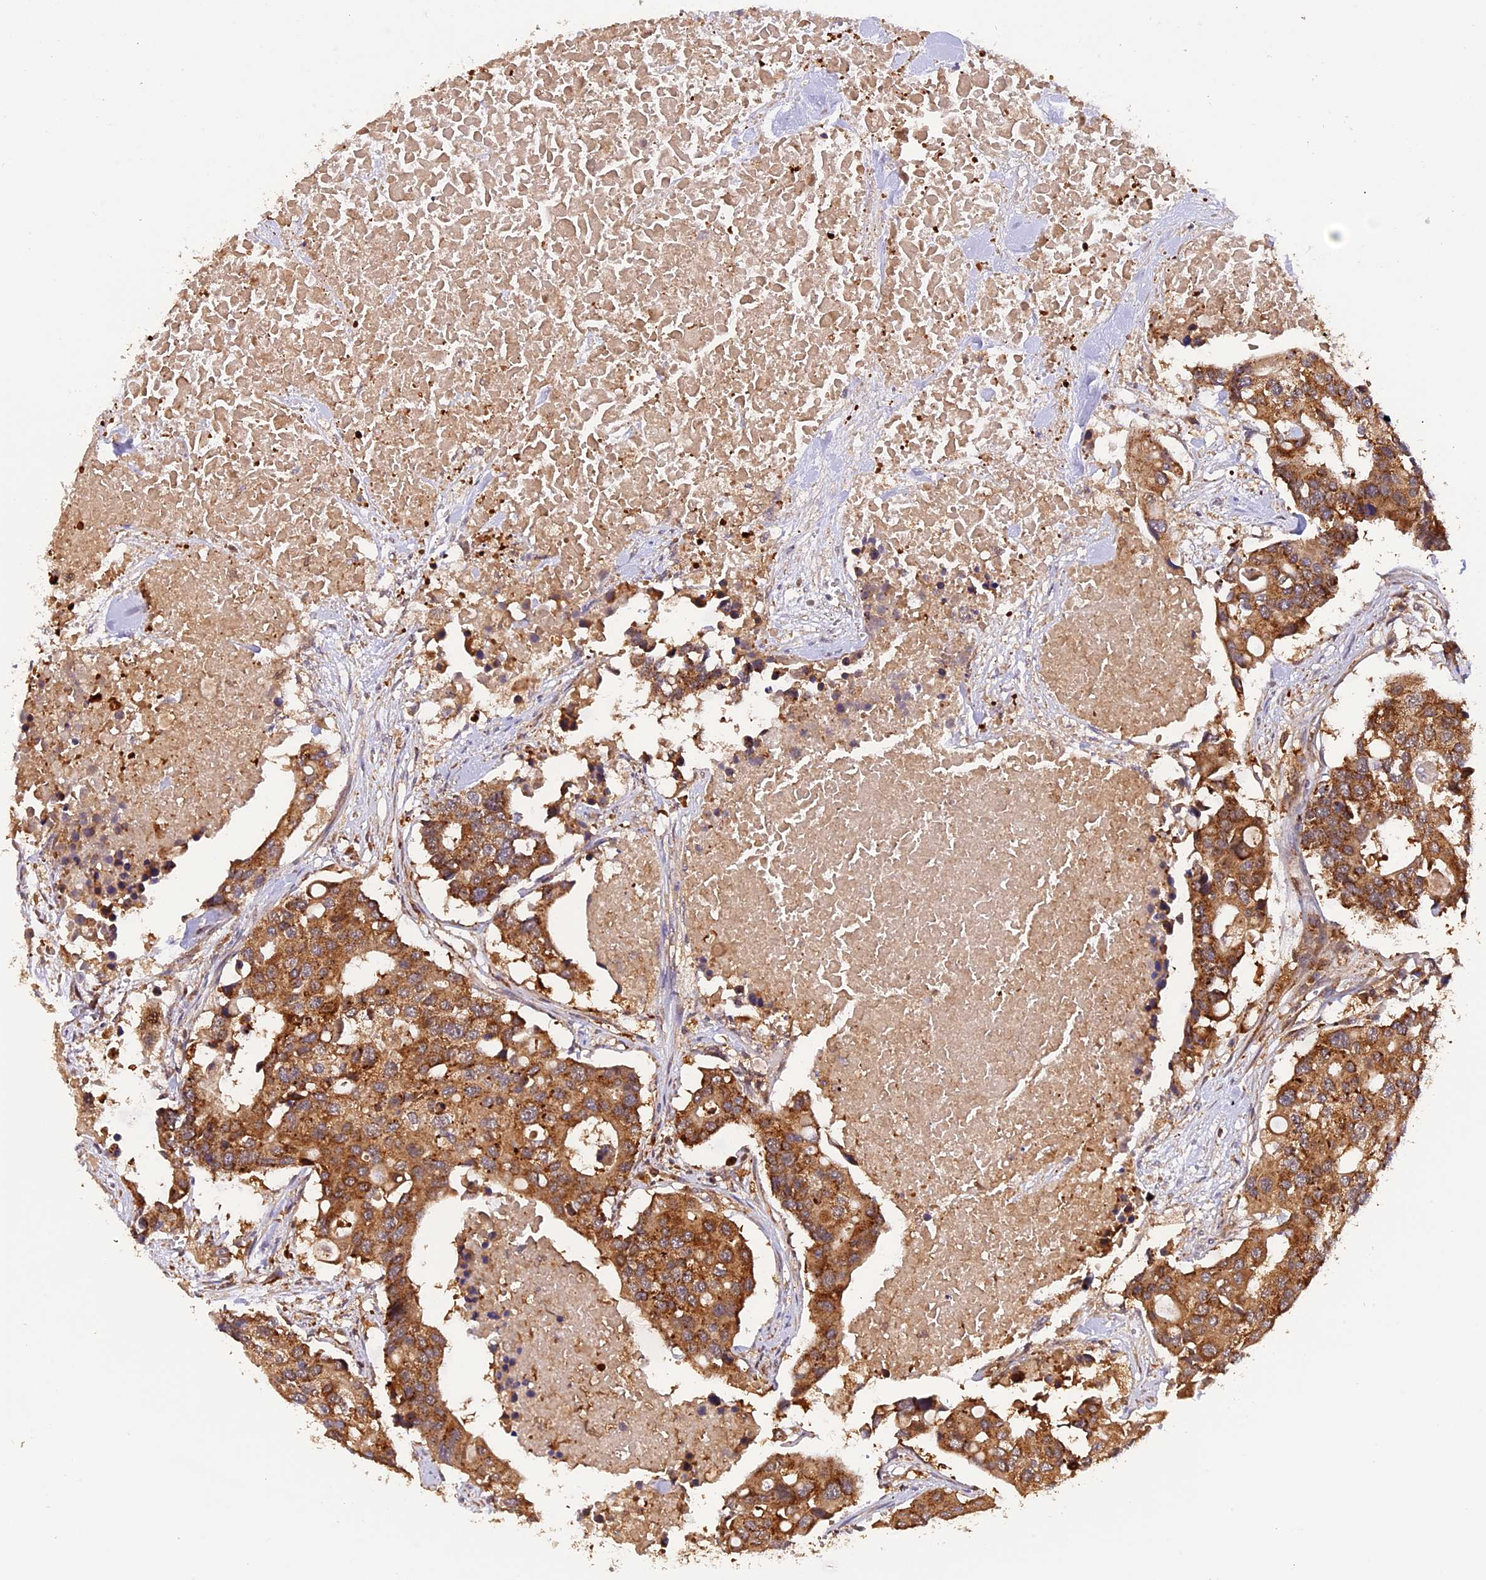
{"staining": {"intensity": "moderate", "quantity": ">75%", "location": "cytoplasmic/membranous"}, "tissue": "colorectal cancer", "cell_type": "Tumor cells", "image_type": "cancer", "snomed": [{"axis": "morphology", "description": "Adenocarcinoma, NOS"}, {"axis": "topography", "description": "Colon"}], "caption": "Human colorectal cancer (adenocarcinoma) stained with a protein marker shows moderate staining in tumor cells.", "gene": "PEX3", "patient": {"sex": "male", "age": 77}}